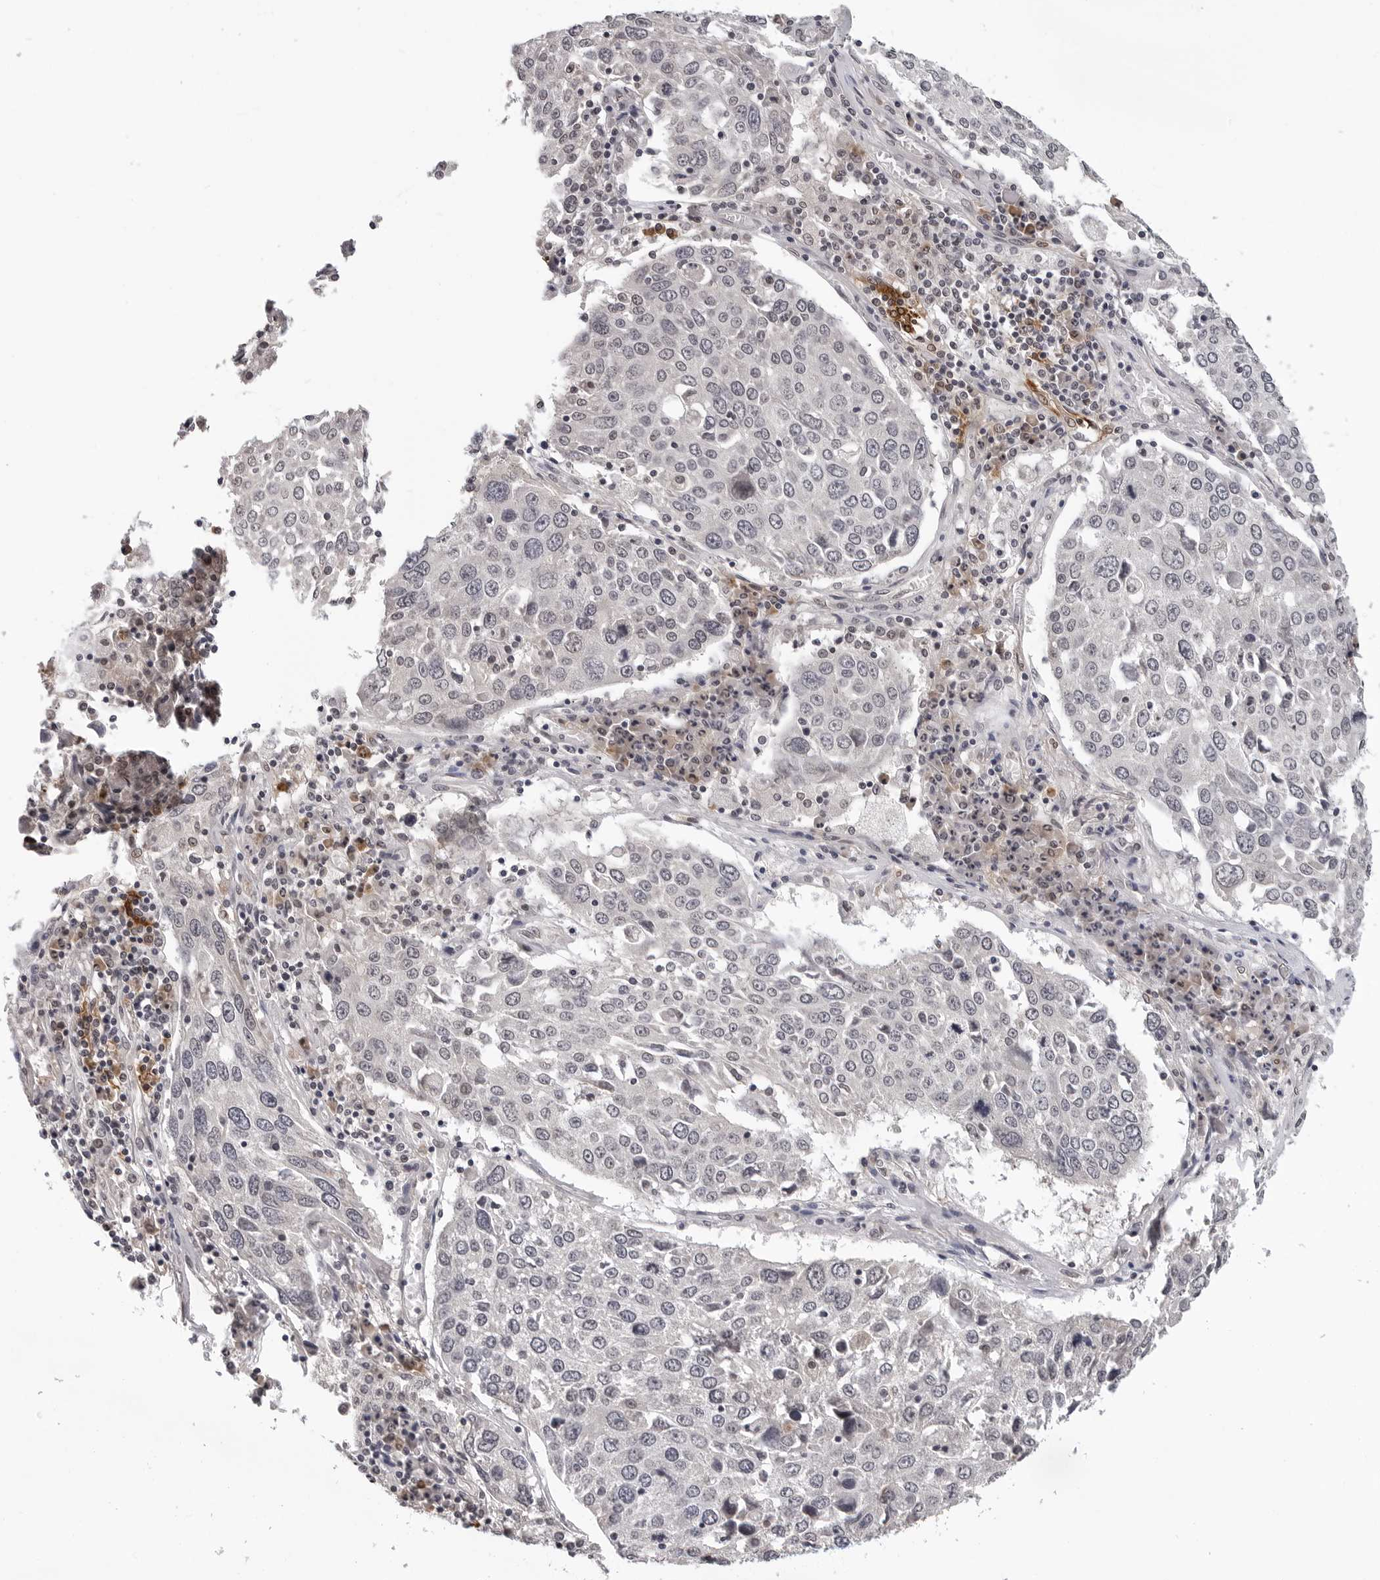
{"staining": {"intensity": "negative", "quantity": "none", "location": "none"}, "tissue": "lung cancer", "cell_type": "Tumor cells", "image_type": "cancer", "snomed": [{"axis": "morphology", "description": "Squamous cell carcinoma, NOS"}, {"axis": "topography", "description": "Lung"}], "caption": "This is an immunohistochemistry (IHC) photomicrograph of human lung cancer (squamous cell carcinoma). There is no expression in tumor cells.", "gene": "TRMT13", "patient": {"sex": "male", "age": 65}}